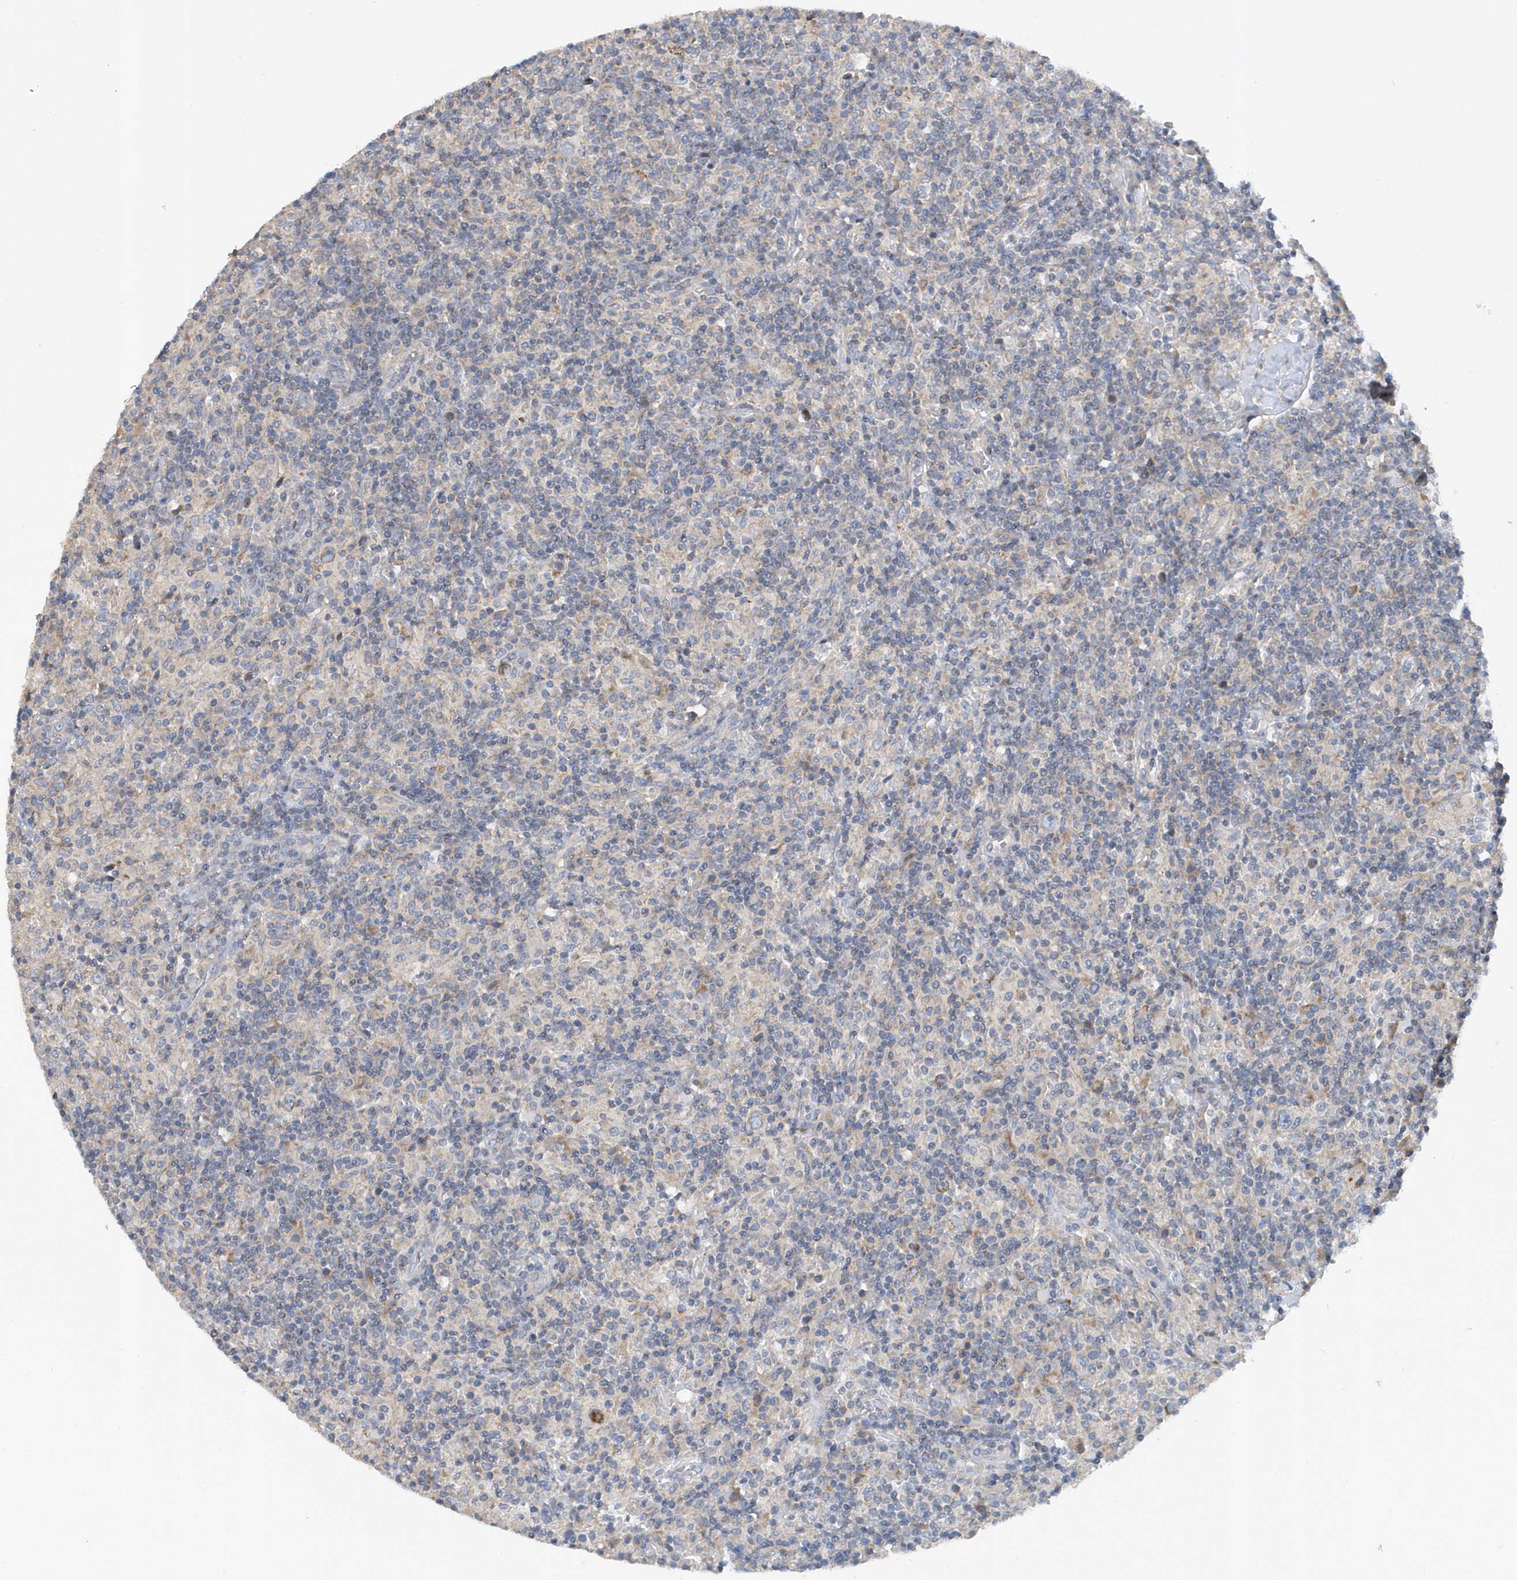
{"staining": {"intensity": "negative", "quantity": "none", "location": "none"}, "tissue": "lymphoma", "cell_type": "Tumor cells", "image_type": "cancer", "snomed": [{"axis": "morphology", "description": "Hodgkin's disease, NOS"}, {"axis": "topography", "description": "Lymph node"}], "caption": "This is an immunohistochemistry photomicrograph of human lymphoma. There is no positivity in tumor cells.", "gene": "TRAIP", "patient": {"sex": "male", "age": 70}}